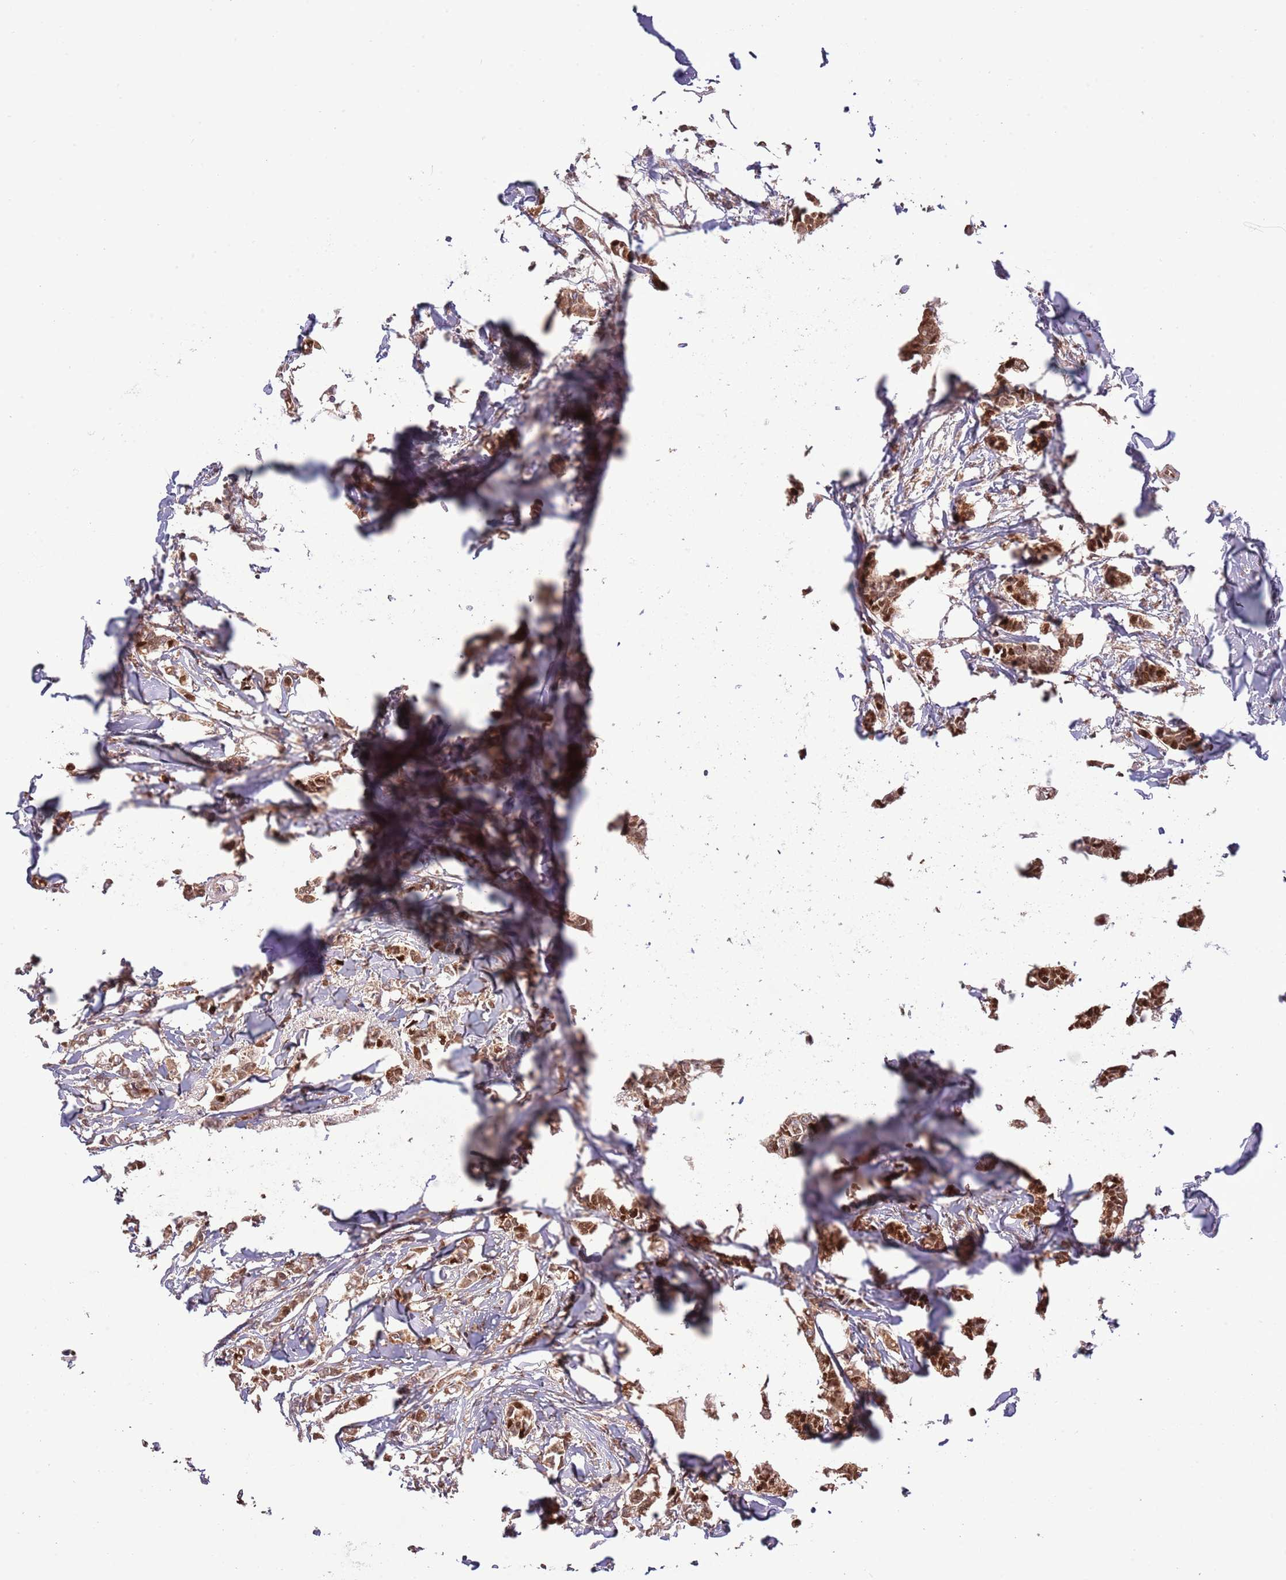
{"staining": {"intensity": "moderate", "quantity": ">75%", "location": "cytoplasmic/membranous,nuclear"}, "tissue": "breast cancer", "cell_type": "Tumor cells", "image_type": "cancer", "snomed": [{"axis": "morphology", "description": "Duct carcinoma"}, {"axis": "topography", "description": "Breast"}], "caption": "Breast infiltrating ductal carcinoma tissue exhibits moderate cytoplasmic/membranous and nuclear staining in approximately >75% of tumor cells, visualized by immunohistochemistry.", "gene": "ARL2BP", "patient": {"sex": "female", "age": 41}}